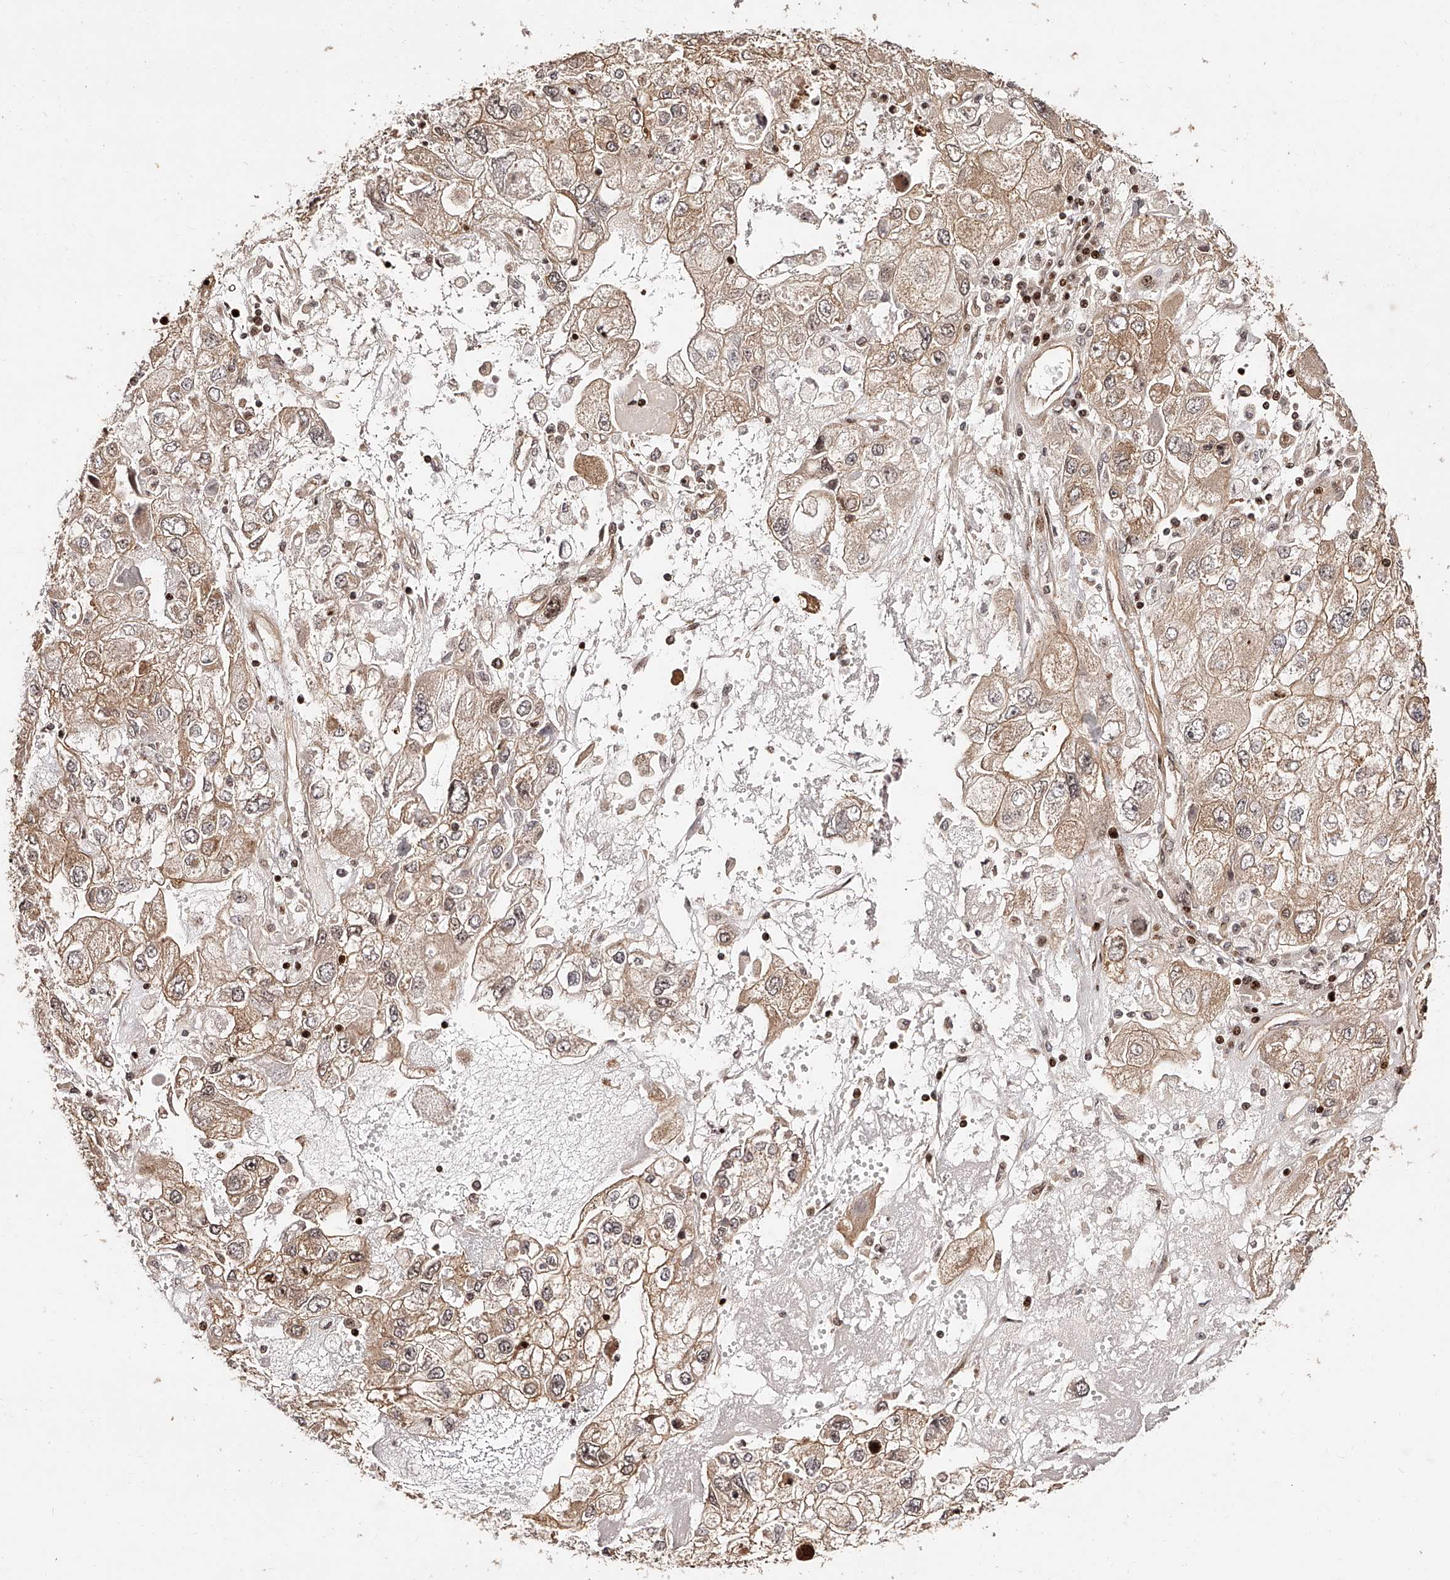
{"staining": {"intensity": "moderate", "quantity": ">75%", "location": "cytoplasmic/membranous"}, "tissue": "endometrial cancer", "cell_type": "Tumor cells", "image_type": "cancer", "snomed": [{"axis": "morphology", "description": "Adenocarcinoma, NOS"}, {"axis": "topography", "description": "Endometrium"}], "caption": "Endometrial cancer stained with a brown dye demonstrates moderate cytoplasmic/membranous positive staining in approximately >75% of tumor cells.", "gene": "PFDN2", "patient": {"sex": "female", "age": 49}}